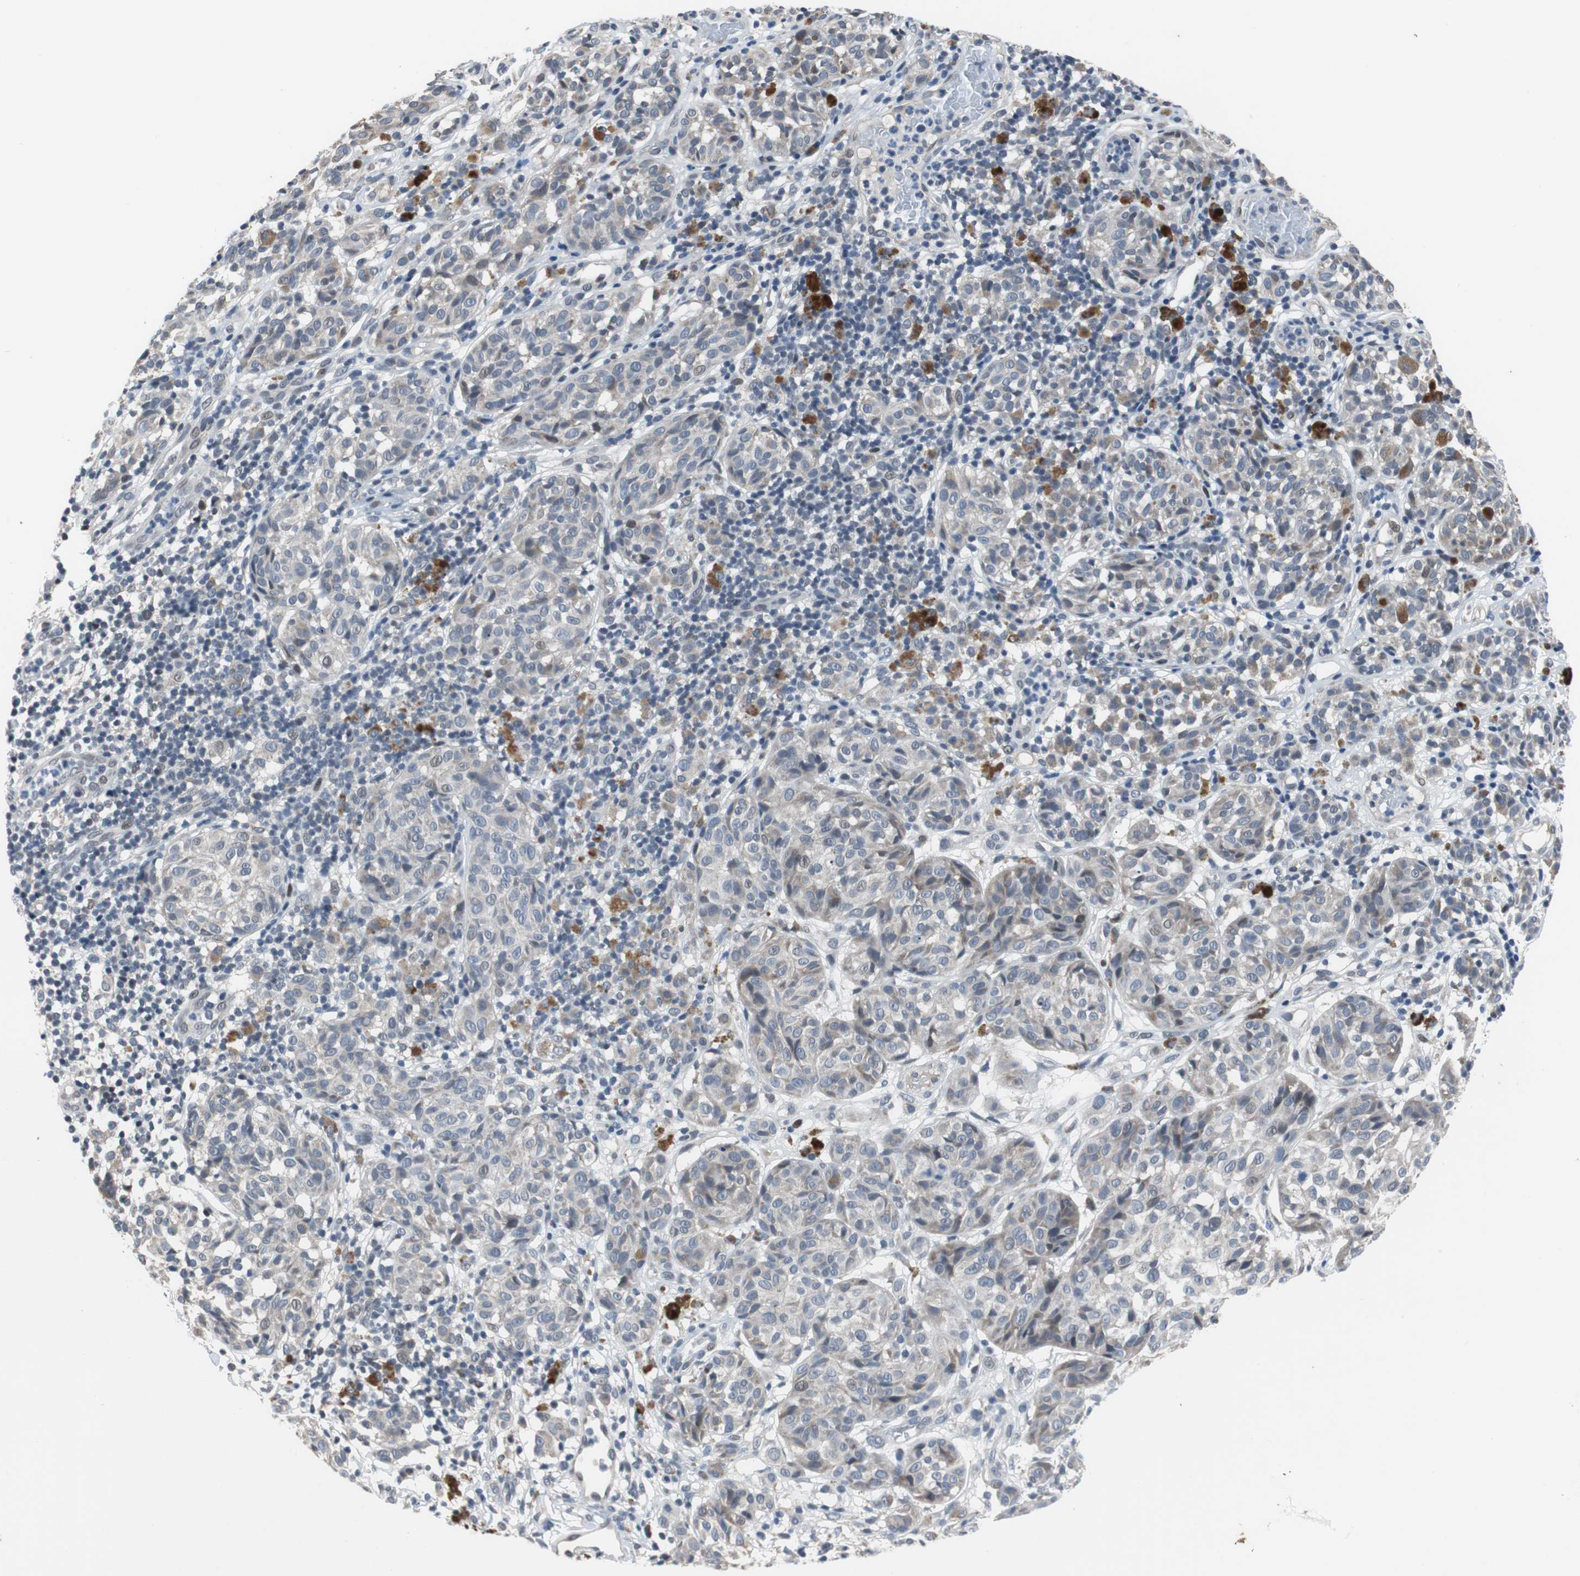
{"staining": {"intensity": "weak", "quantity": "<25%", "location": "cytoplasmic/membranous"}, "tissue": "melanoma", "cell_type": "Tumor cells", "image_type": "cancer", "snomed": [{"axis": "morphology", "description": "Malignant melanoma, NOS"}, {"axis": "topography", "description": "Skin"}], "caption": "The histopathology image demonstrates no significant expression in tumor cells of malignant melanoma. (DAB (3,3'-diaminobenzidine) IHC, high magnification).", "gene": "TP63", "patient": {"sex": "female", "age": 46}}